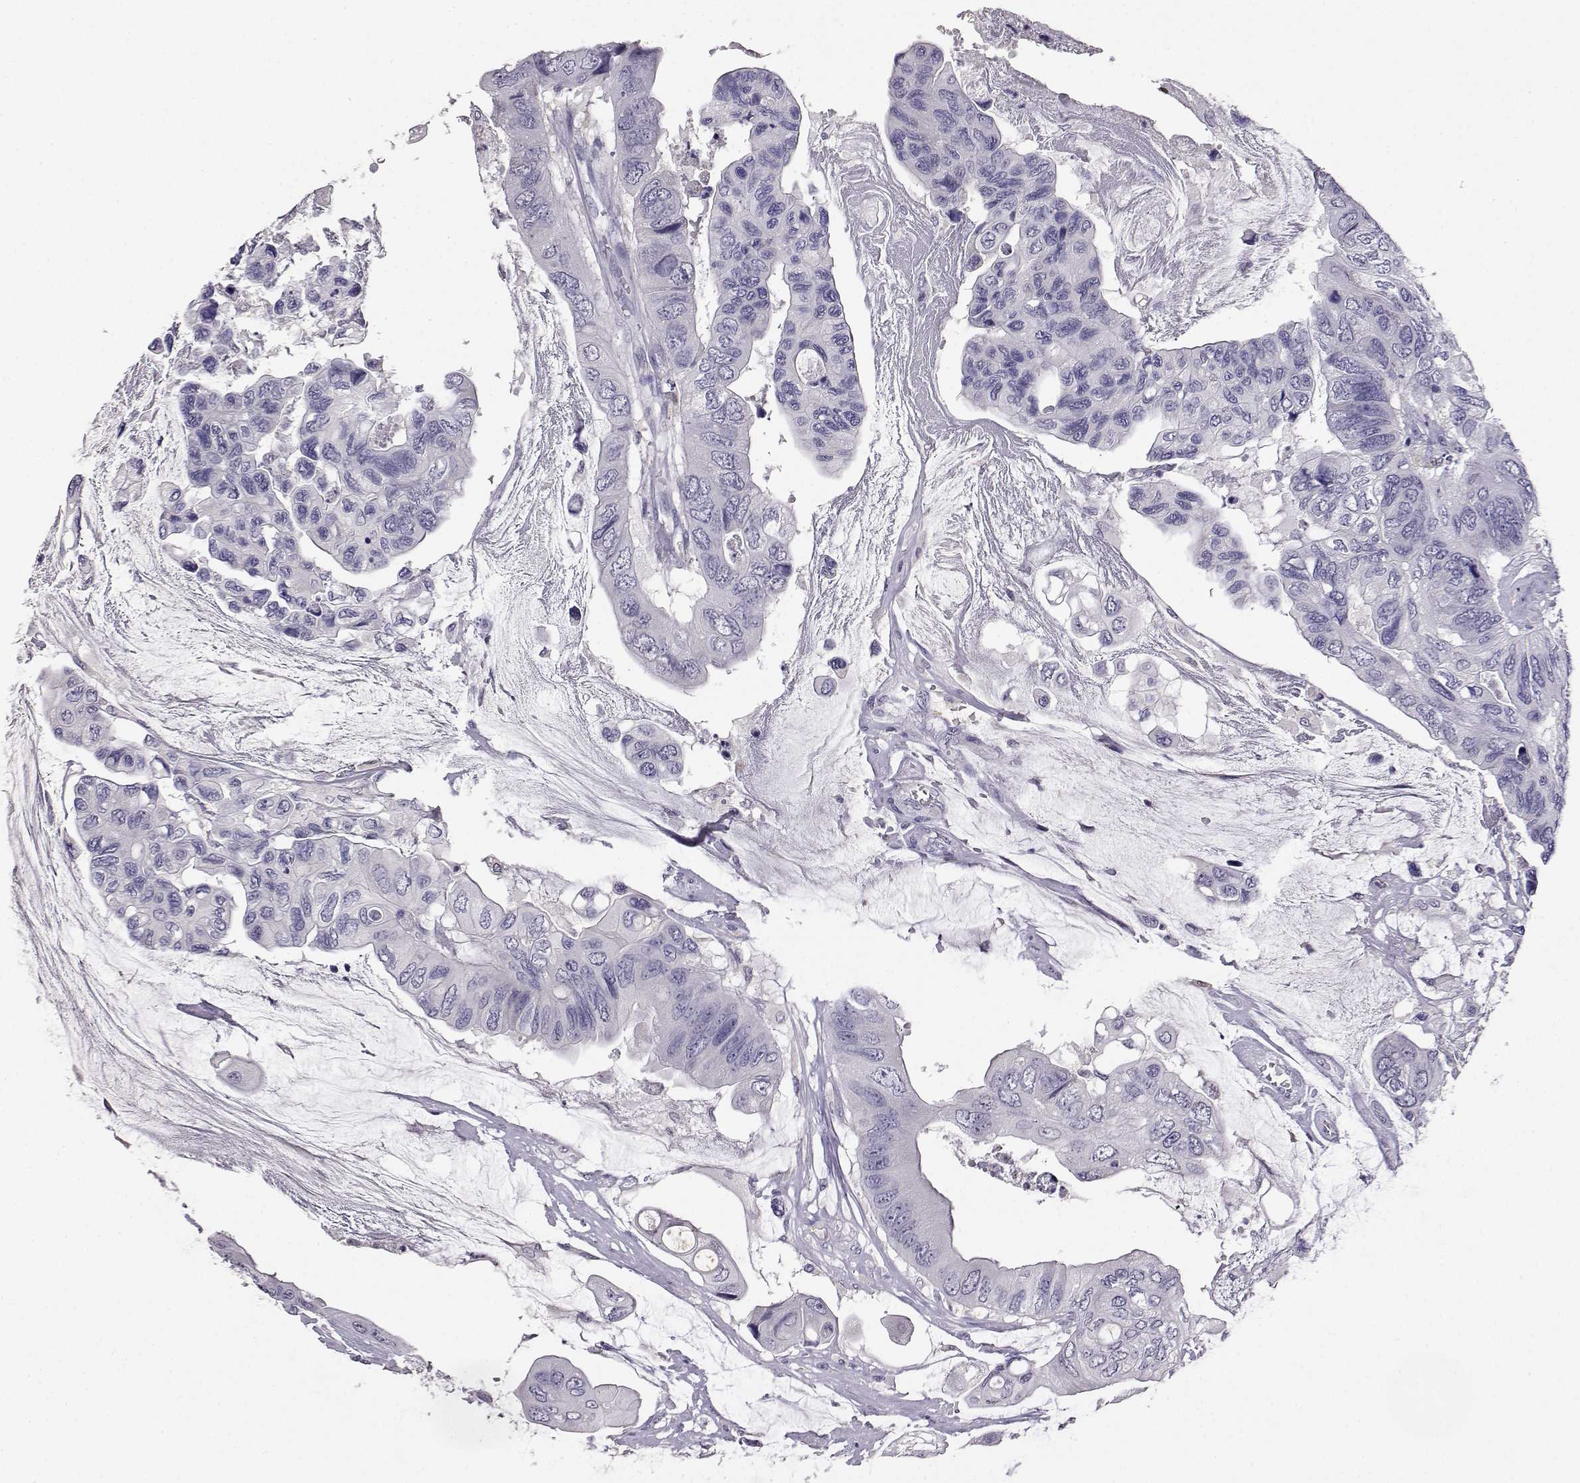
{"staining": {"intensity": "negative", "quantity": "none", "location": "none"}, "tissue": "colorectal cancer", "cell_type": "Tumor cells", "image_type": "cancer", "snomed": [{"axis": "morphology", "description": "Adenocarcinoma, NOS"}, {"axis": "topography", "description": "Rectum"}], "caption": "A high-resolution histopathology image shows immunohistochemistry (IHC) staining of colorectal cancer, which reveals no significant expression in tumor cells. (Brightfield microscopy of DAB immunohistochemistry (IHC) at high magnification).", "gene": "AKR1B1", "patient": {"sex": "male", "age": 63}}